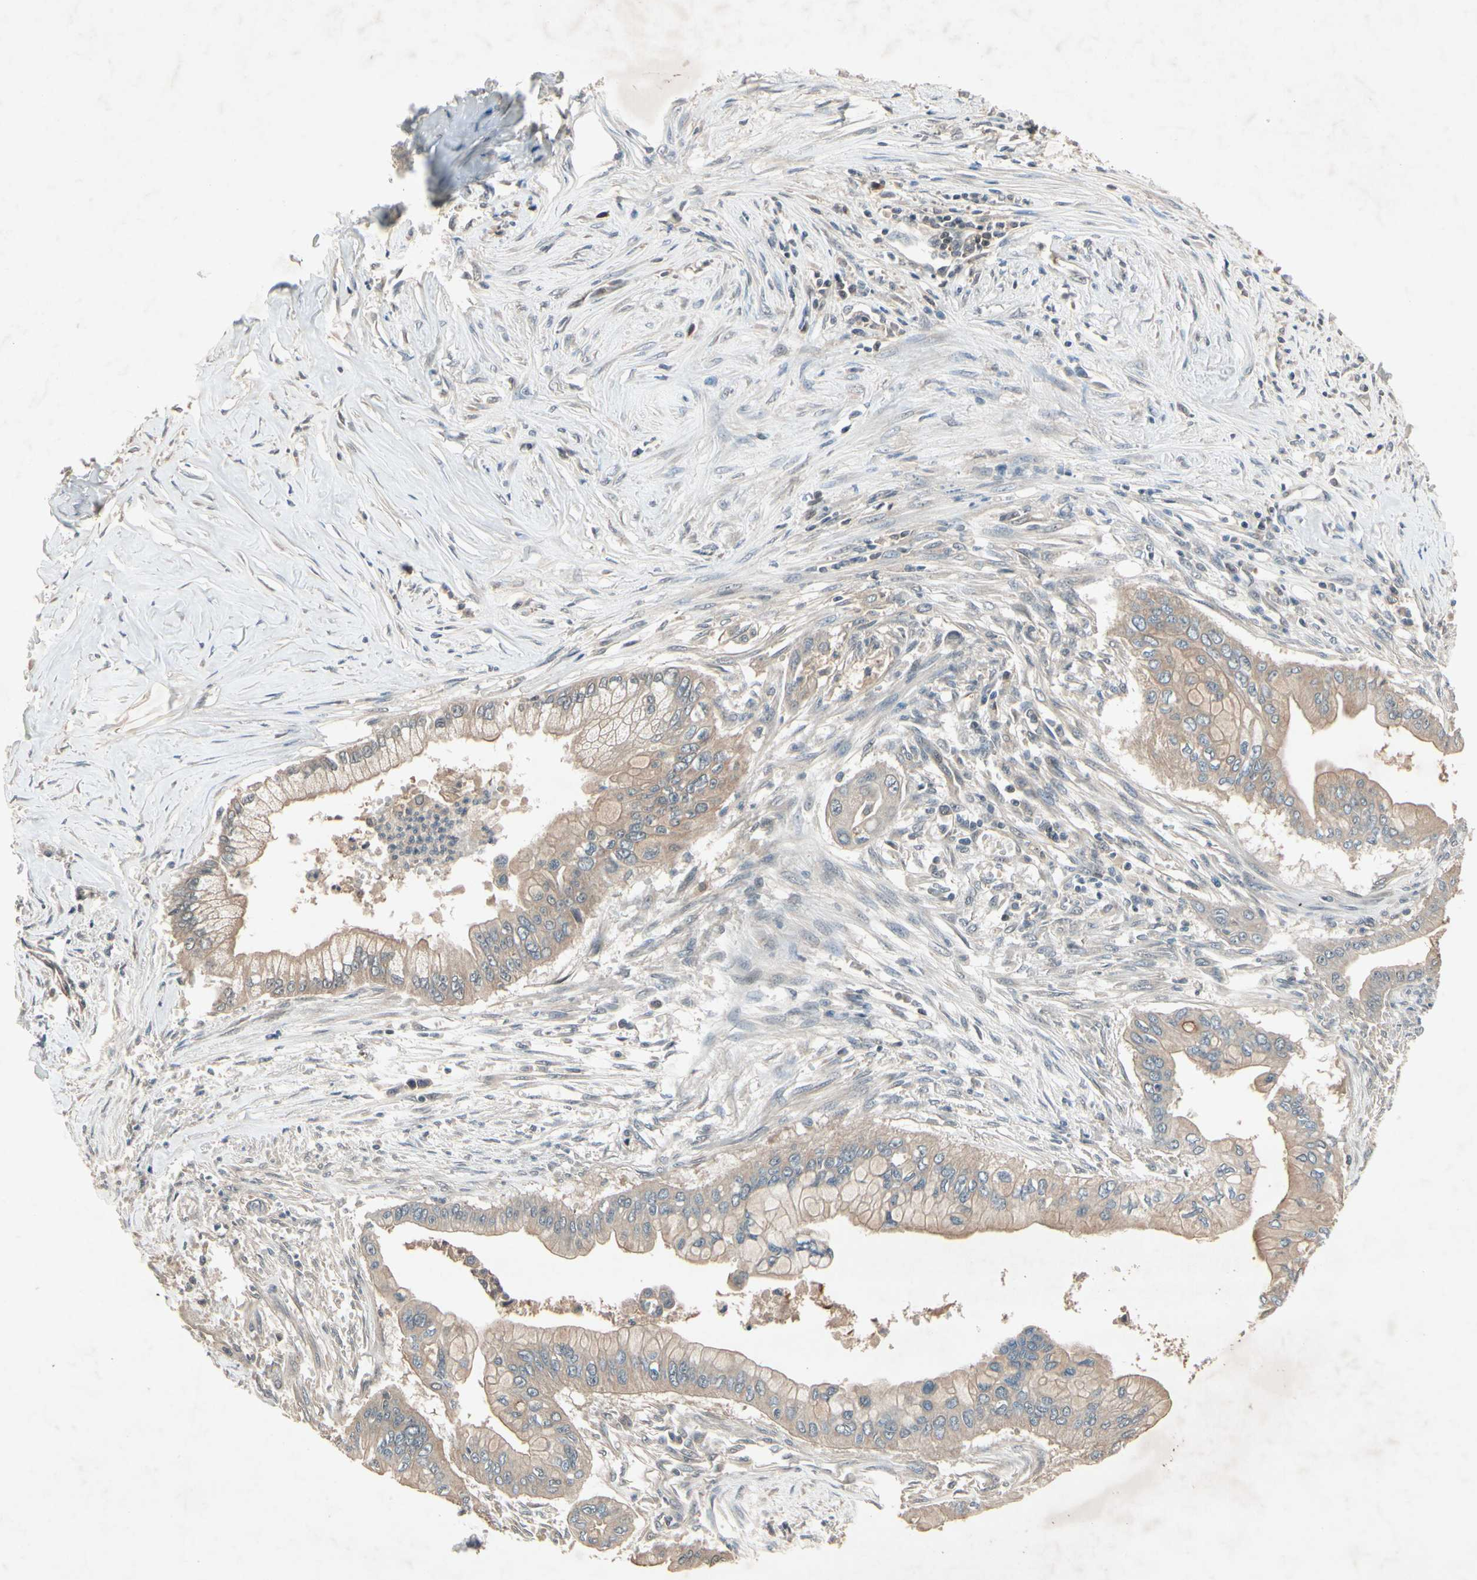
{"staining": {"intensity": "weak", "quantity": ">75%", "location": "cytoplasmic/membranous"}, "tissue": "pancreatic cancer", "cell_type": "Tumor cells", "image_type": "cancer", "snomed": [{"axis": "morphology", "description": "Adenocarcinoma, NOS"}, {"axis": "topography", "description": "Pancreas"}], "caption": "Protein expression analysis of pancreatic cancer demonstrates weak cytoplasmic/membranous expression in approximately >75% of tumor cells. (brown staining indicates protein expression, while blue staining denotes nuclei).", "gene": "NSF", "patient": {"sex": "male", "age": 59}}